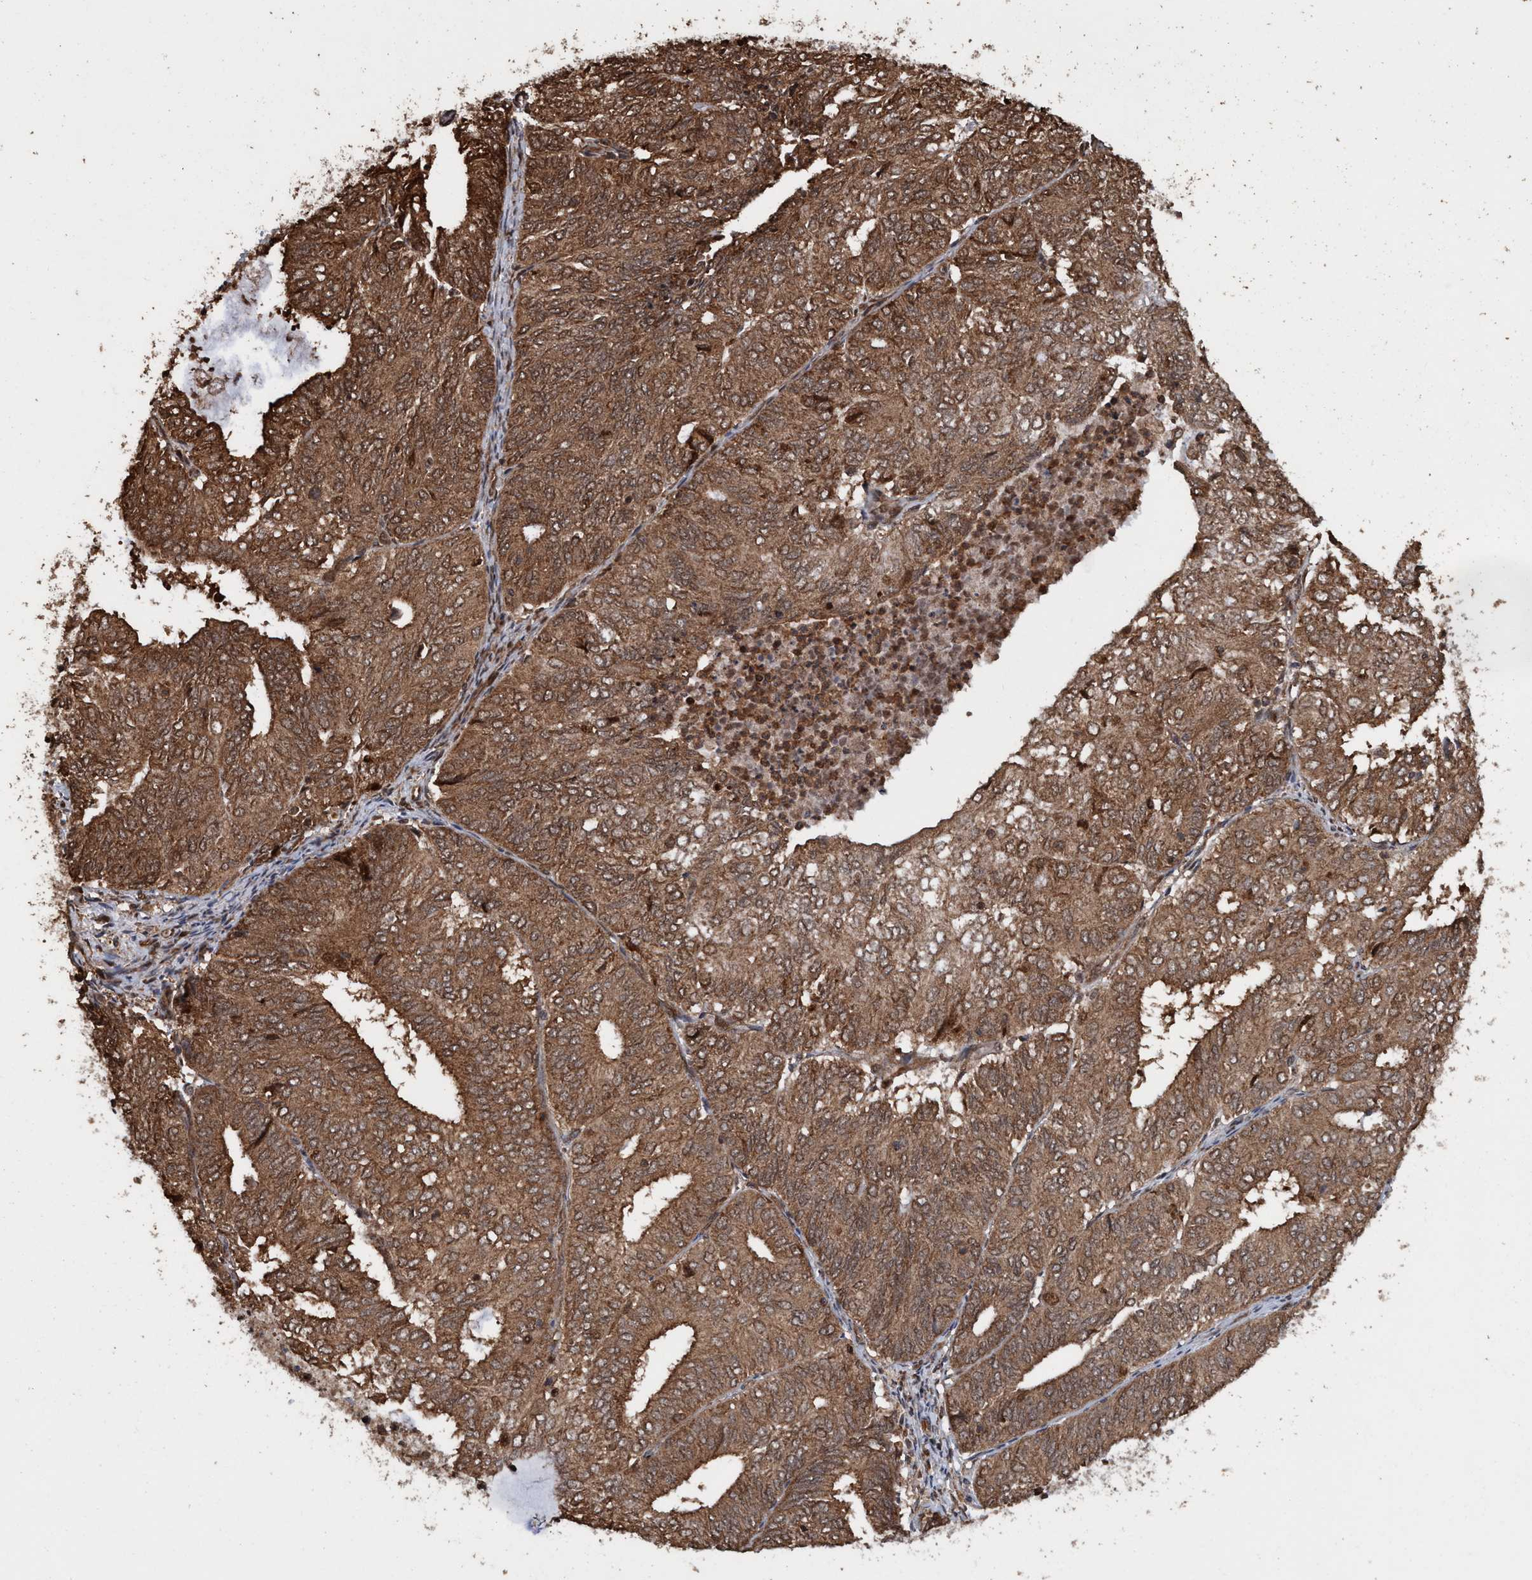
{"staining": {"intensity": "moderate", "quantity": ">75%", "location": "cytoplasmic/membranous,nuclear"}, "tissue": "endometrial cancer", "cell_type": "Tumor cells", "image_type": "cancer", "snomed": [{"axis": "morphology", "description": "Adenocarcinoma, NOS"}, {"axis": "topography", "description": "Uterus"}], "caption": "High-magnification brightfield microscopy of endometrial adenocarcinoma stained with DAB (brown) and counterstained with hematoxylin (blue). tumor cells exhibit moderate cytoplasmic/membranous and nuclear positivity is present in about>75% of cells.", "gene": "TRPC7", "patient": {"sex": "female", "age": 60}}